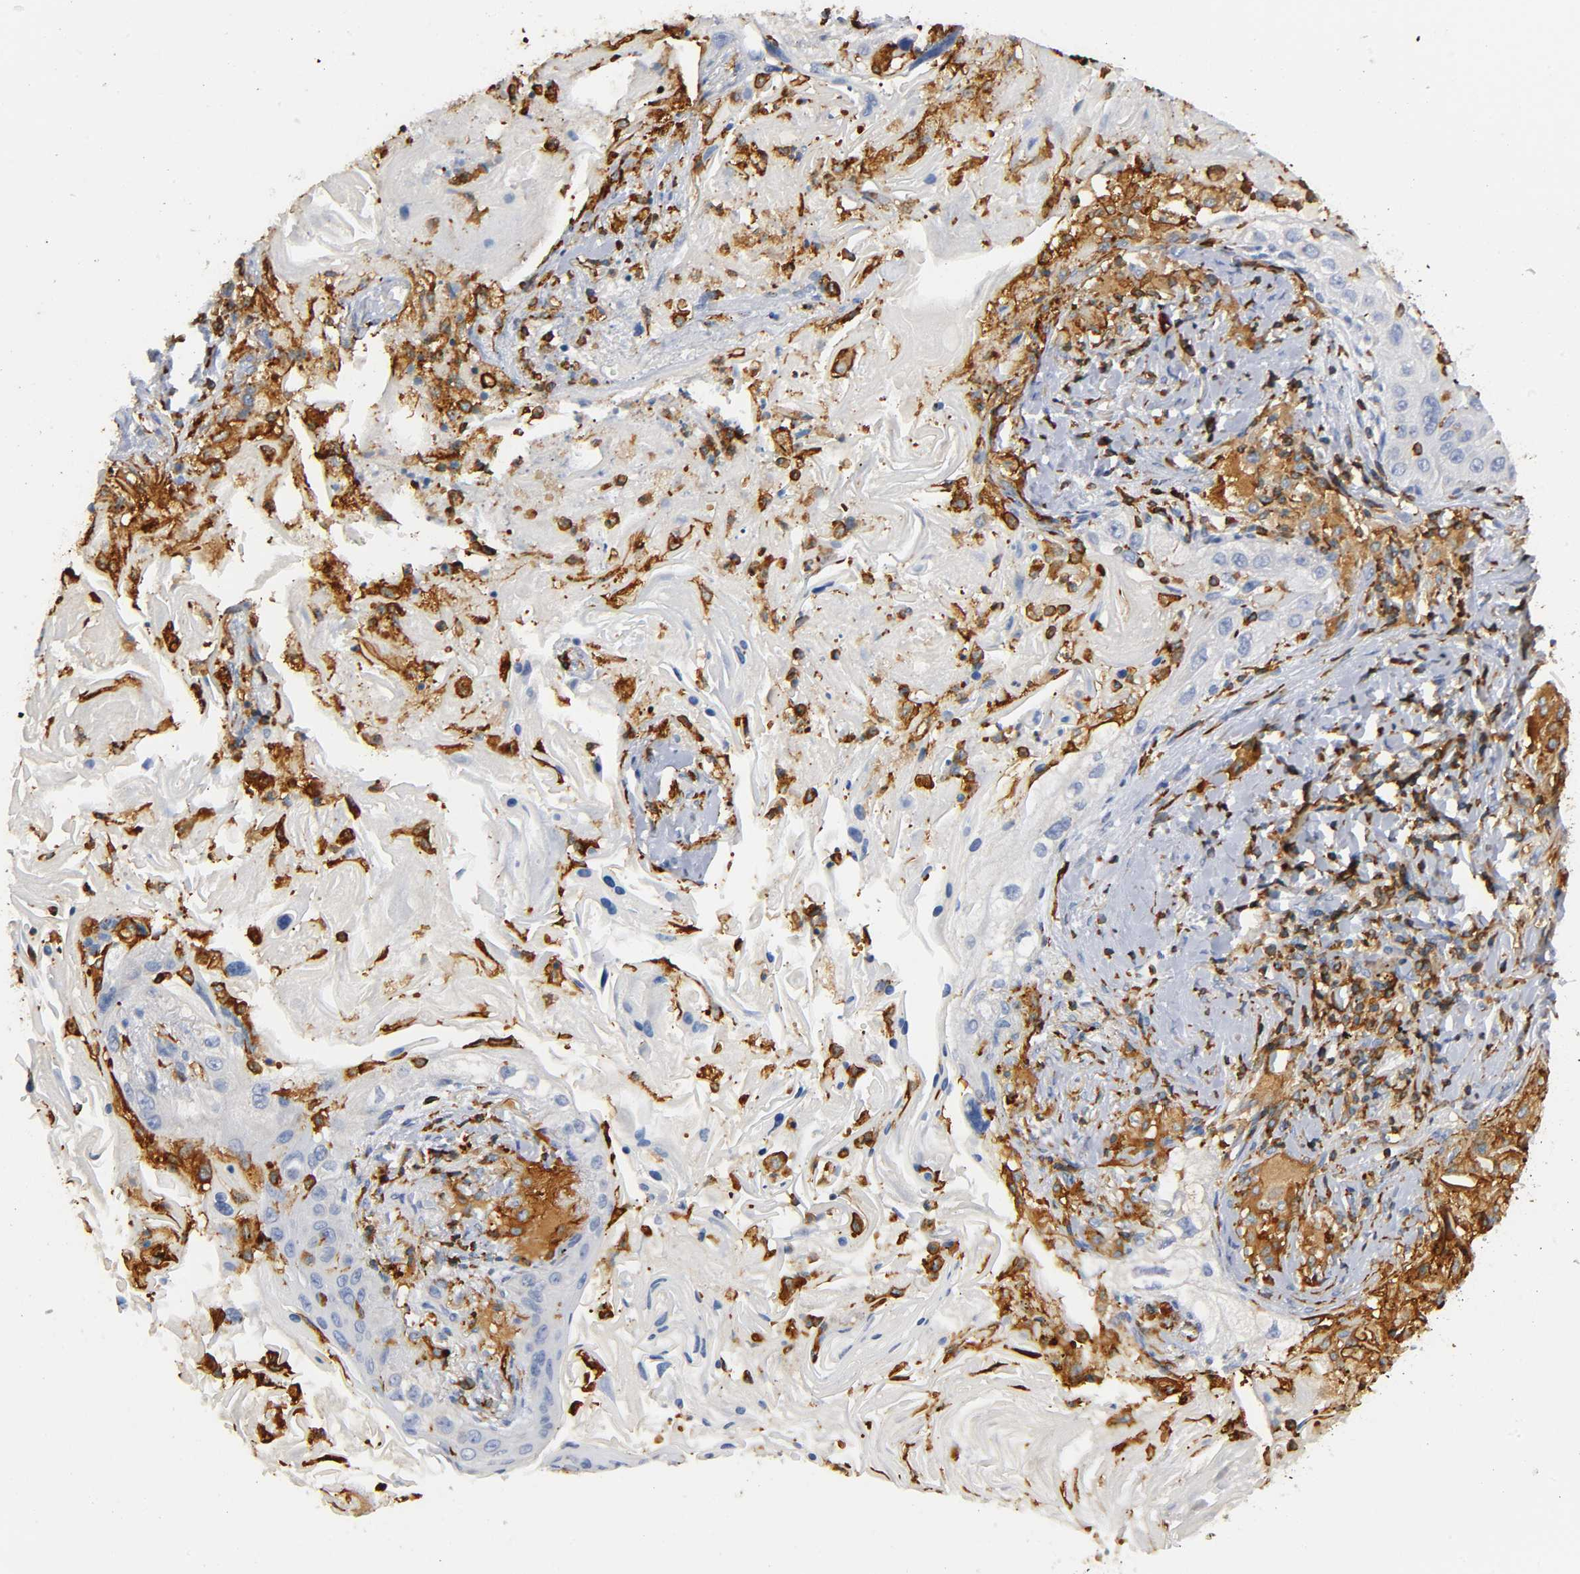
{"staining": {"intensity": "moderate", "quantity": "25%-75%", "location": "cytoplasmic/membranous"}, "tissue": "lung cancer", "cell_type": "Tumor cells", "image_type": "cancer", "snomed": [{"axis": "morphology", "description": "Squamous cell carcinoma, NOS"}, {"axis": "topography", "description": "Lung"}], "caption": "Tumor cells show medium levels of moderate cytoplasmic/membranous staining in approximately 25%-75% of cells in human lung squamous cell carcinoma.", "gene": "CAPN10", "patient": {"sex": "female", "age": 67}}